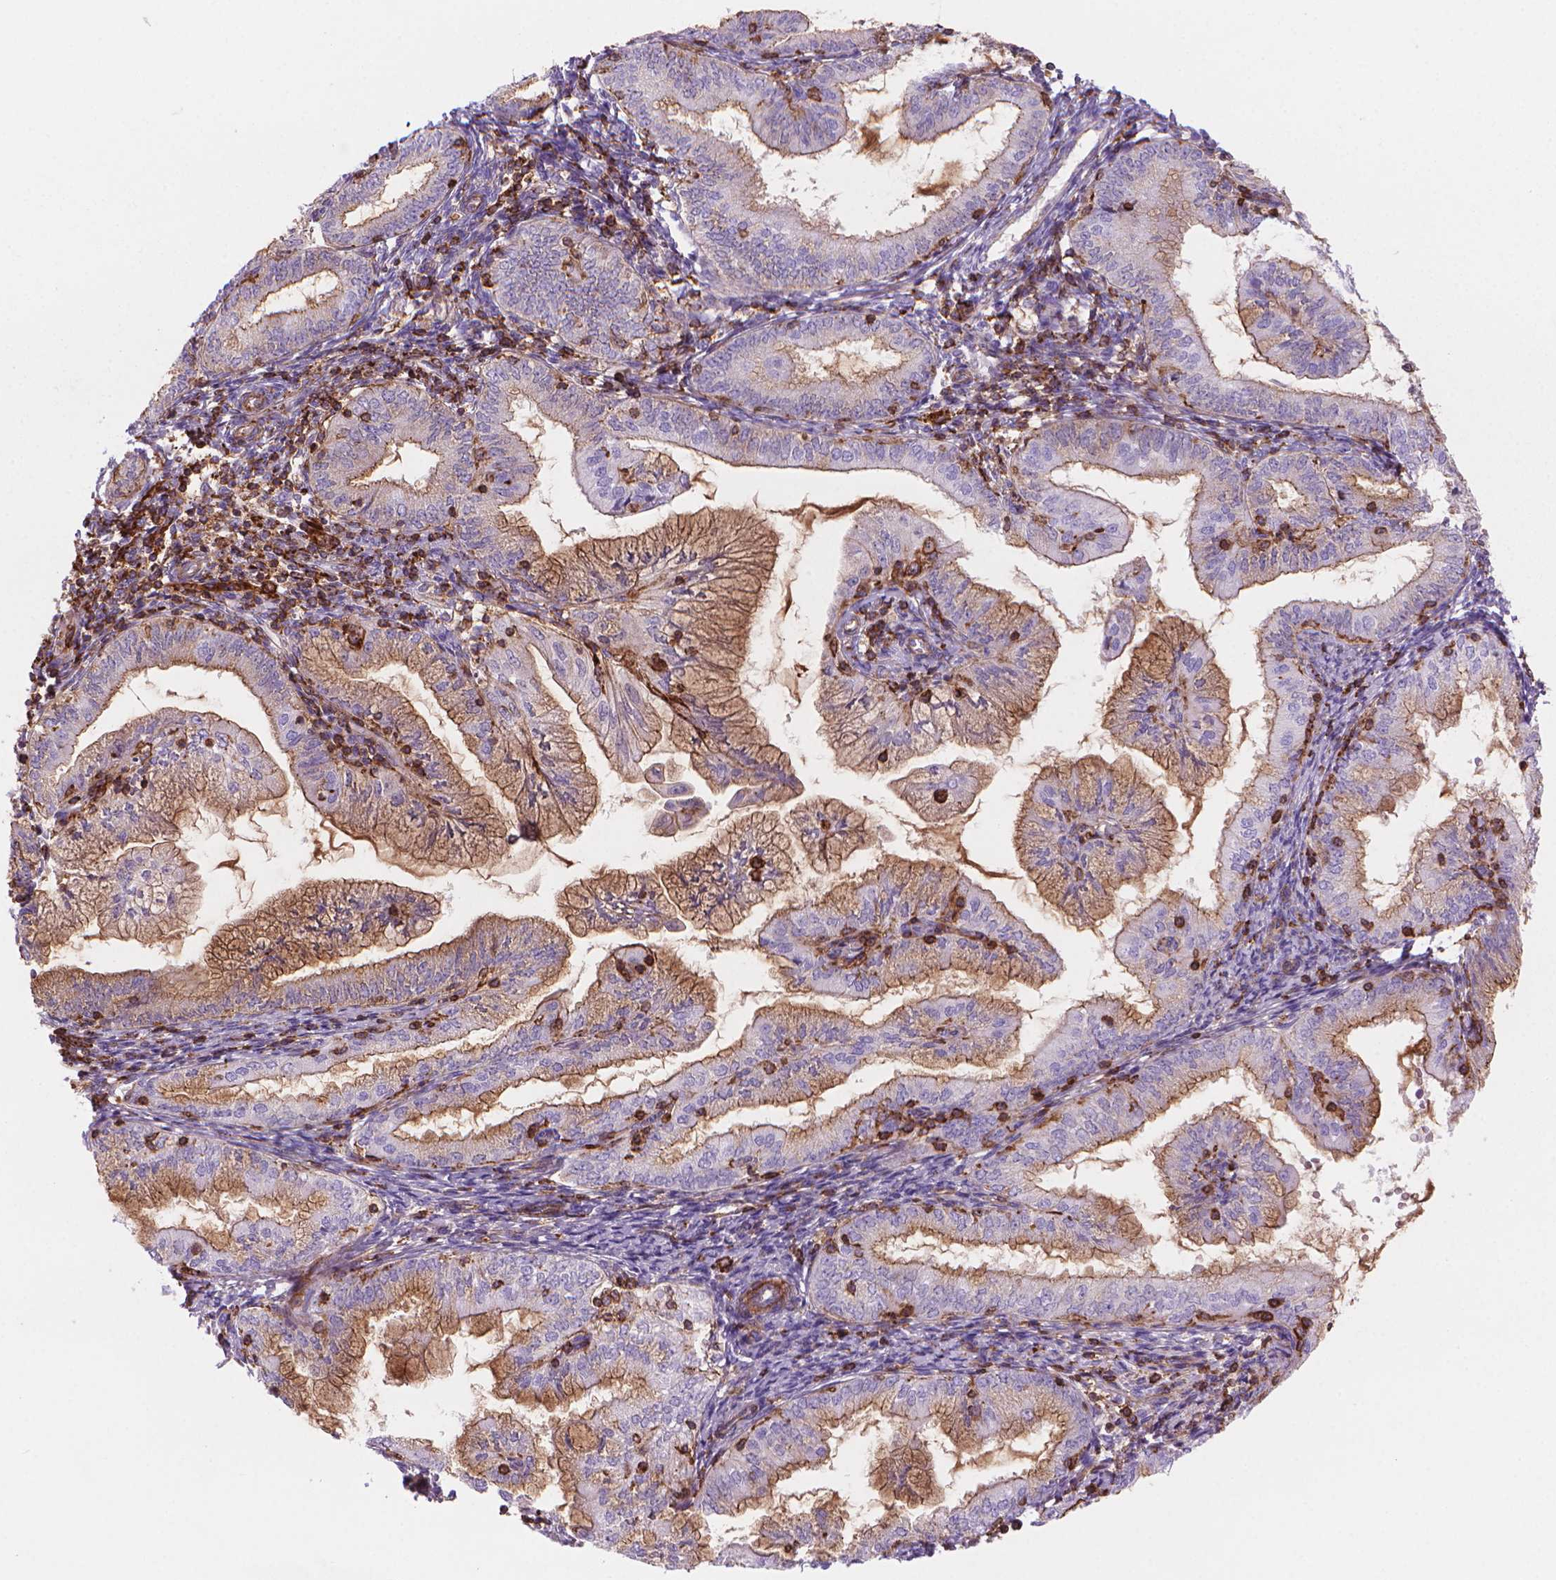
{"staining": {"intensity": "moderate", "quantity": "25%-75%", "location": "cytoplasmic/membranous"}, "tissue": "endometrial cancer", "cell_type": "Tumor cells", "image_type": "cancer", "snomed": [{"axis": "morphology", "description": "Adenocarcinoma, NOS"}, {"axis": "topography", "description": "Endometrium"}], "caption": "Endometrial cancer stained with immunohistochemistry (IHC) exhibits moderate cytoplasmic/membranous expression in approximately 25%-75% of tumor cells.", "gene": "PATJ", "patient": {"sex": "female", "age": 55}}